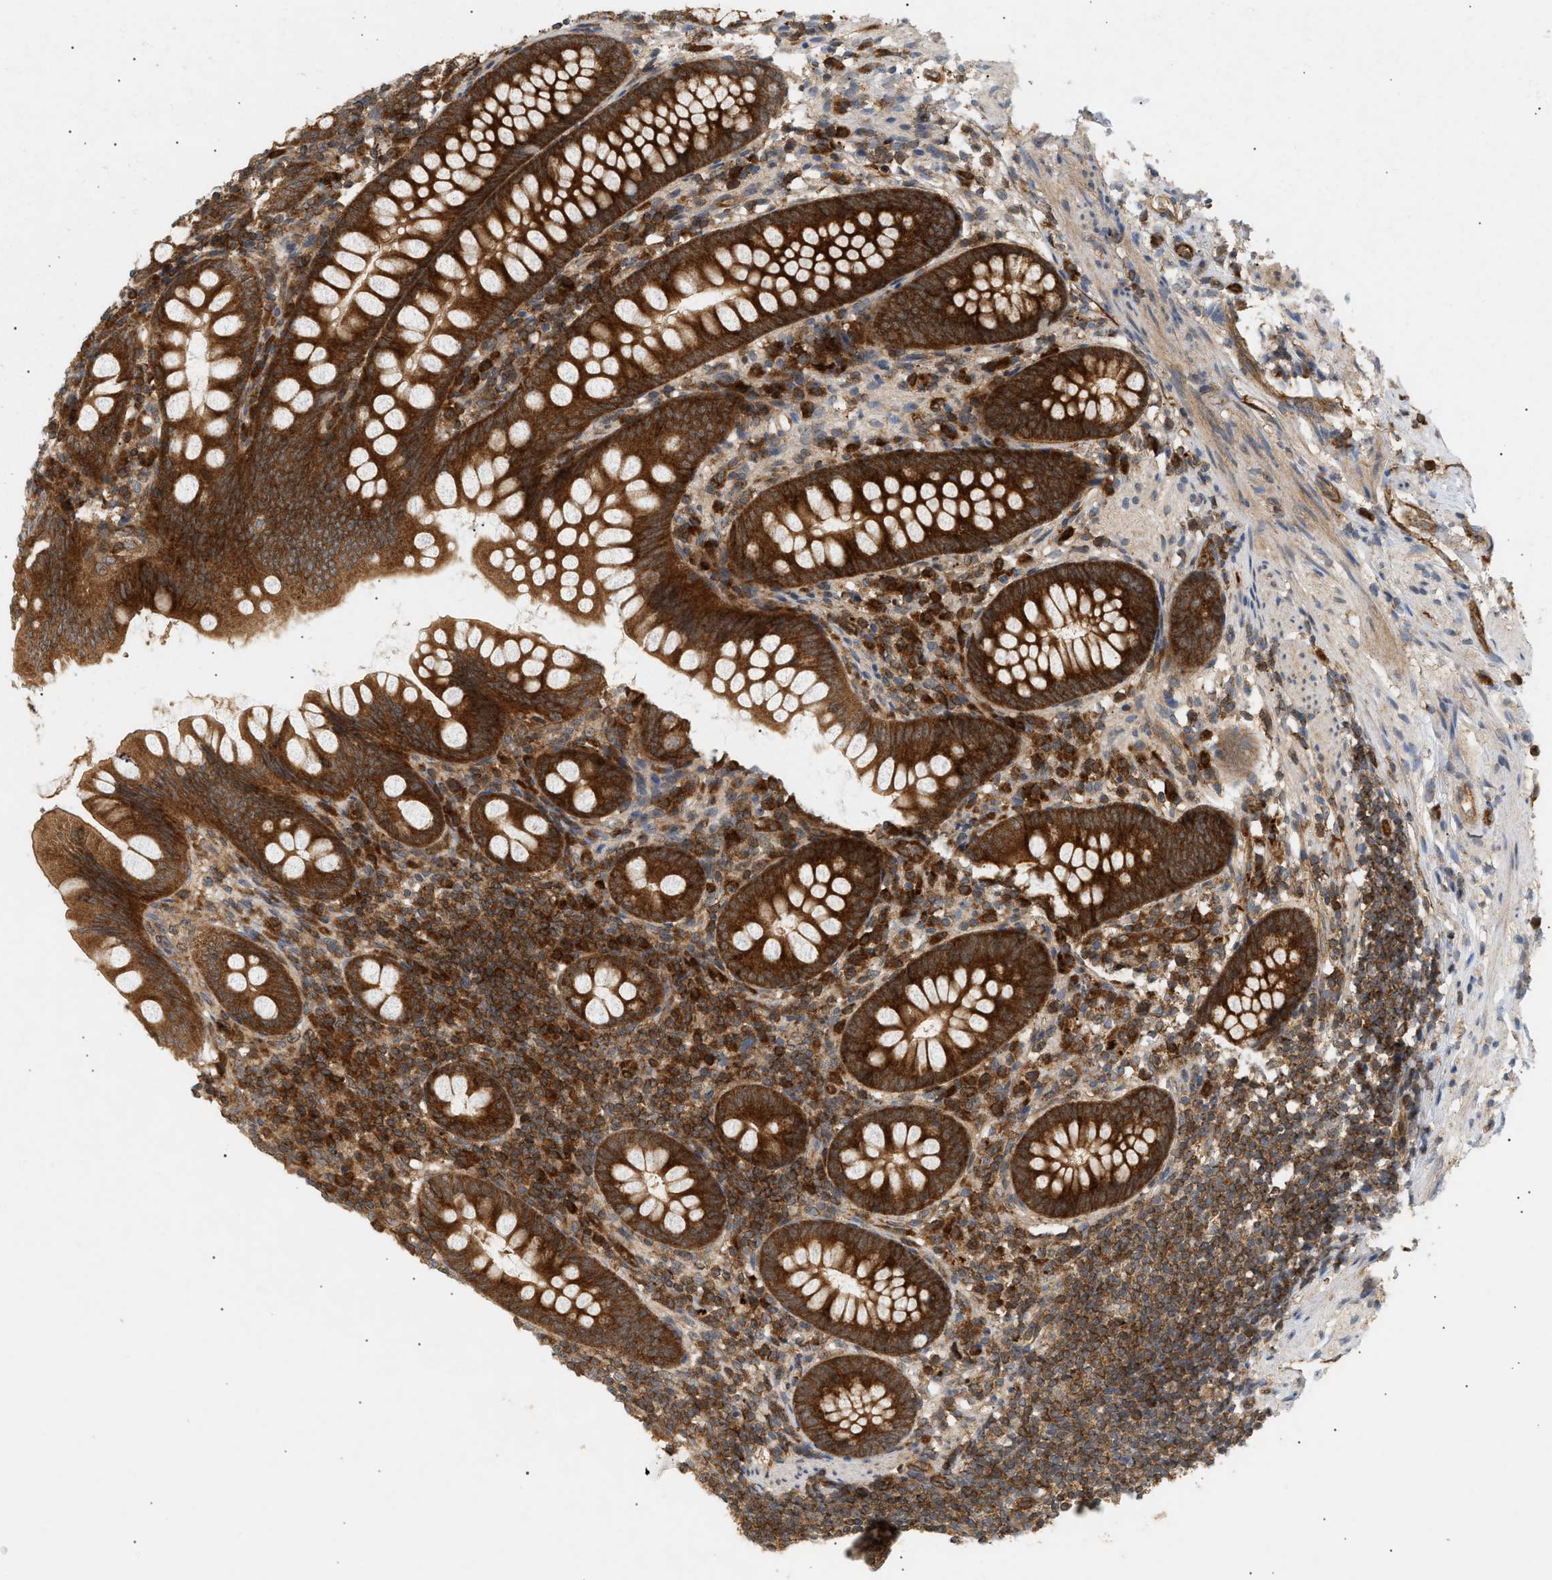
{"staining": {"intensity": "strong", "quantity": ">75%", "location": "cytoplasmic/membranous"}, "tissue": "appendix", "cell_type": "Glandular cells", "image_type": "normal", "snomed": [{"axis": "morphology", "description": "Normal tissue, NOS"}, {"axis": "topography", "description": "Appendix"}], "caption": "Immunohistochemical staining of unremarkable appendix demonstrates >75% levels of strong cytoplasmic/membranous protein positivity in approximately >75% of glandular cells. (IHC, brightfield microscopy, high magnification).", "gene": "SHC1", "patient": {"sex": "female", "age": 77}}